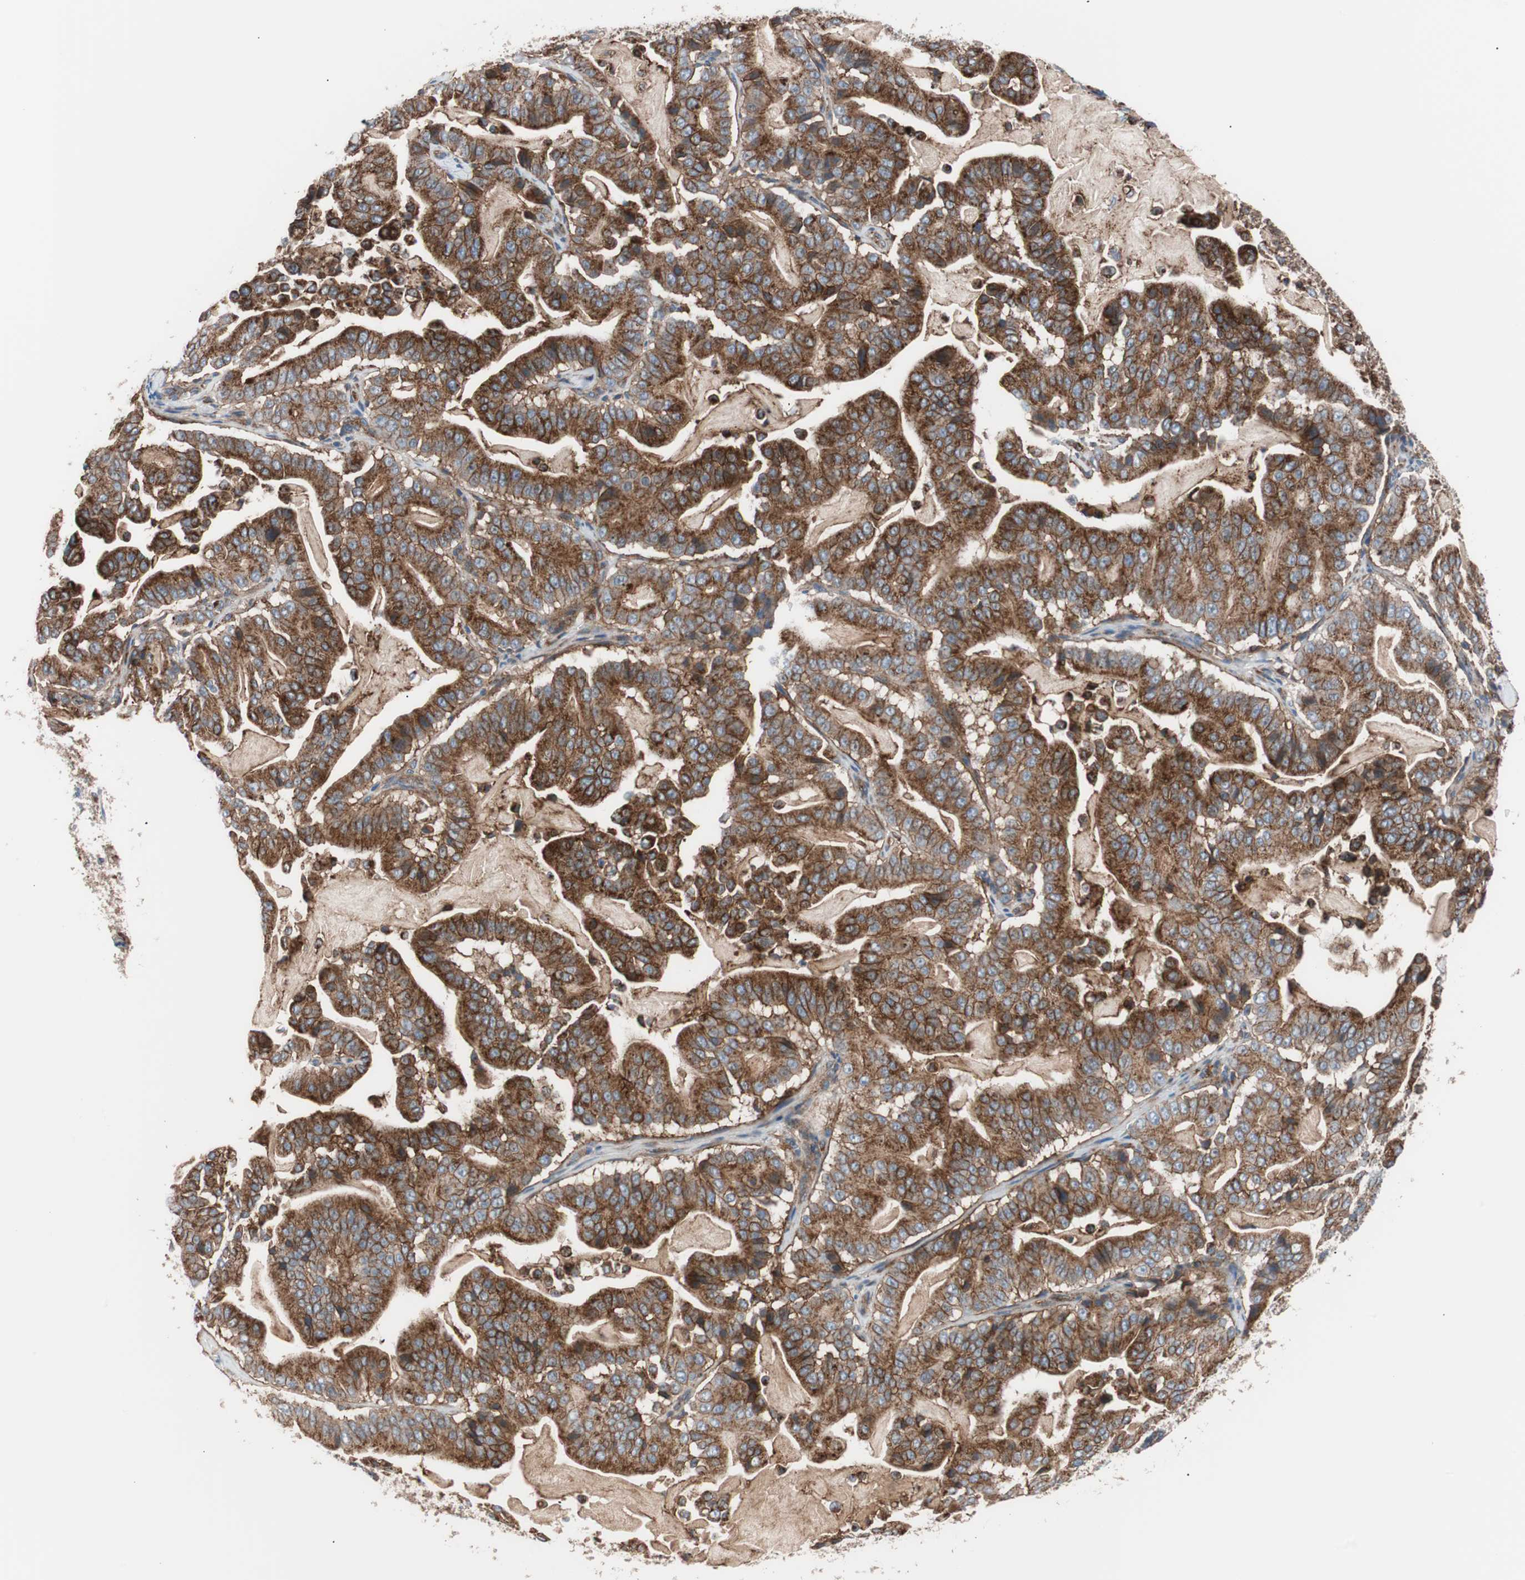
{"staining": {"intensity": "strong", "quantity": ">75%", "location": "cytoplasmic/membranous"}, "tissue": "pancreatic cancer", "cell_type": "Tumor cells", "image_type": "cancer", "snomed": [{"axis": "morphology", "description": "Adenocarcinoma, NOS"}, {"axis": "topography", "description": "Pancreas"}], "caption": "Protein expression analysis of human pancreatic cancer (adenocarcinoma) reveals strong cytoplasmic/membranous expression in about >75% of tumor cells. Using DAB (brown) and hematoxylin (blue) stains, captured at high magnification using brightfield microscopy.", "gene": "FLOT2", "patient": {"sex": "male", "age": 63}}